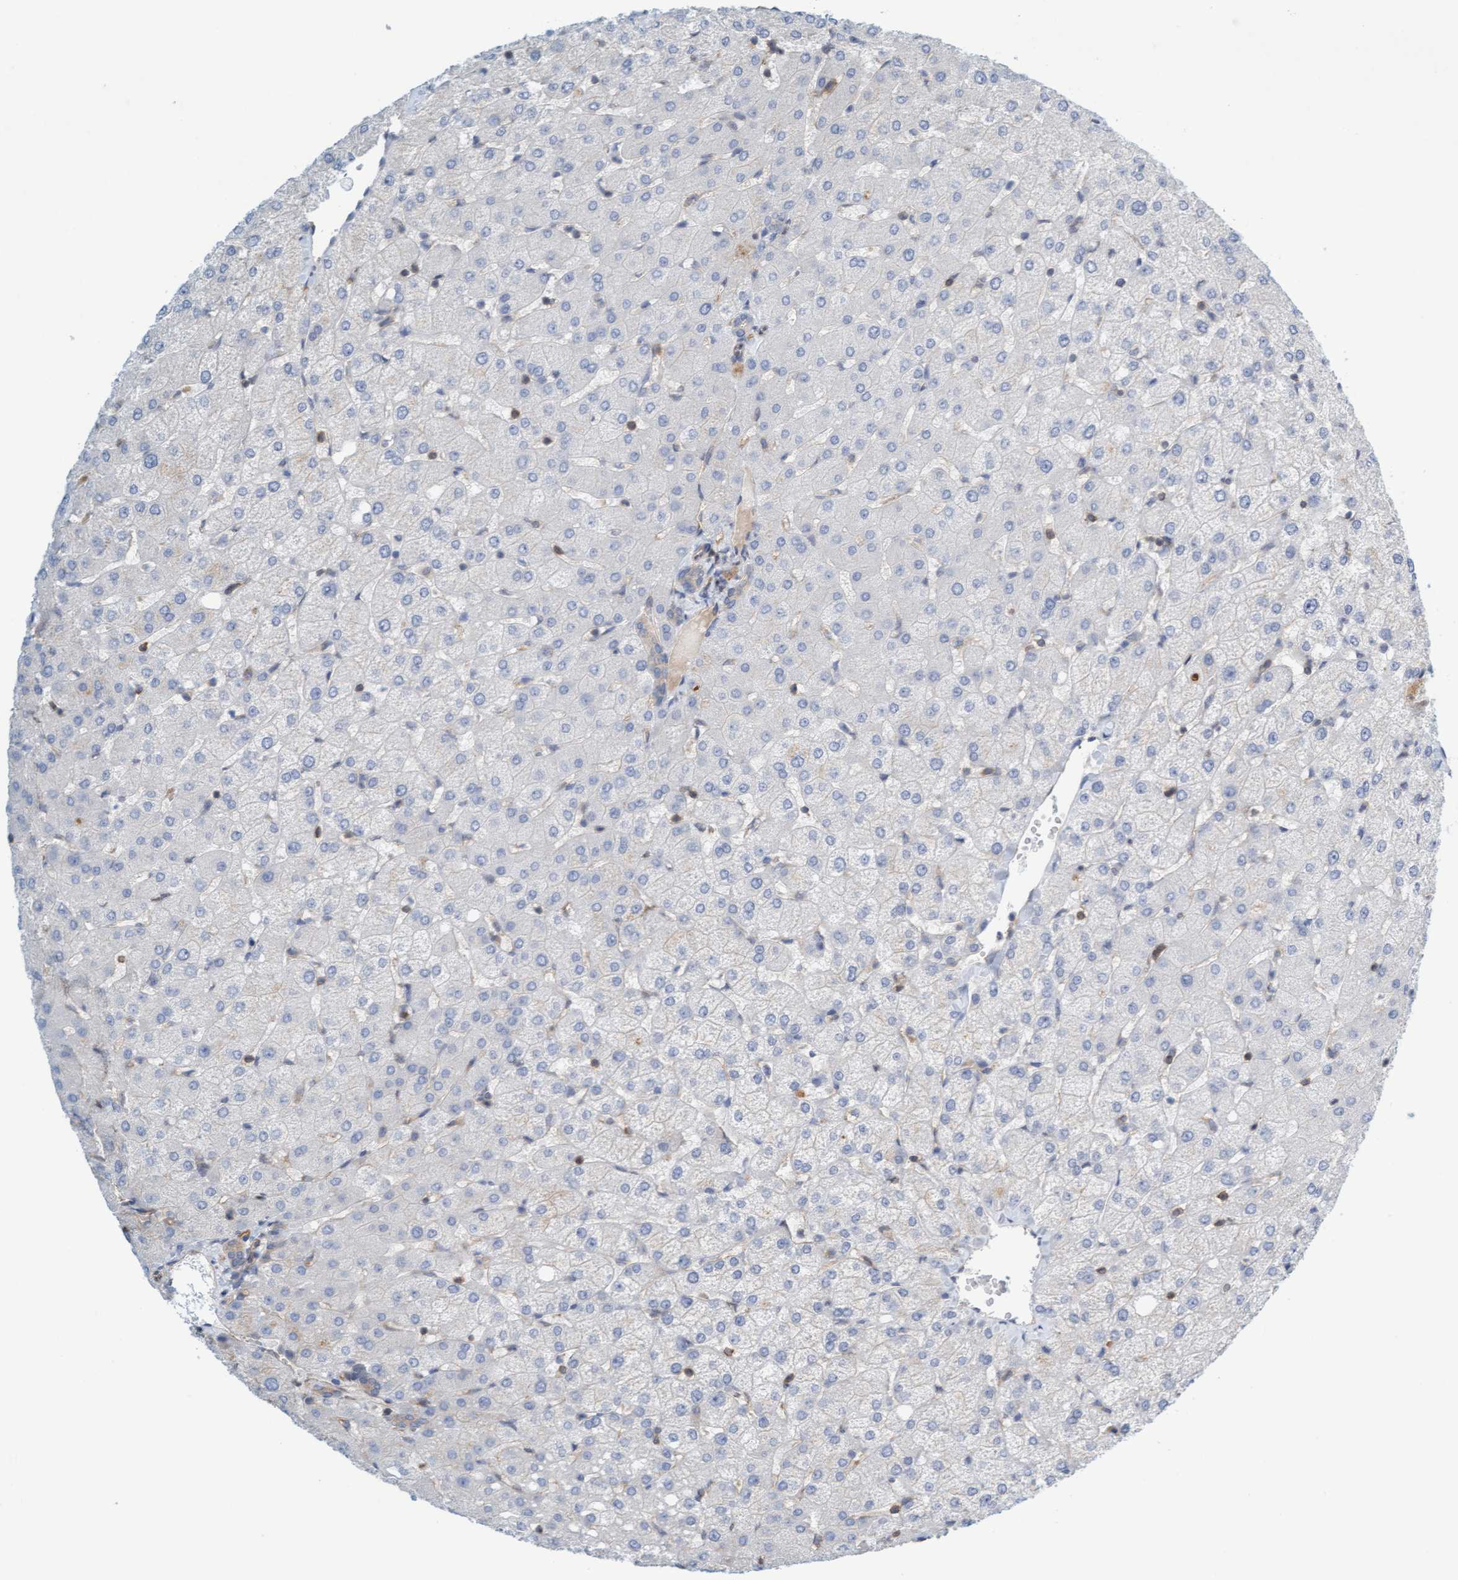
{"staining": {"intensity": "negative", "quantity": "none", "location": "none"}, "tissue": "liver", "cell_type": "Cholangiocytes", "image_type": "normal", "snomed": [{"axis": "morphology", "description": "Normal tissue, NOS"}, {"axis": "topography", "description": "Liver"}], "caption": "A photomicrograph of liver stained for a protein shows no brown staining in cholangiocytes.", "gene": "PRKD2", "patient": {"sex": "female", "age": 54}}